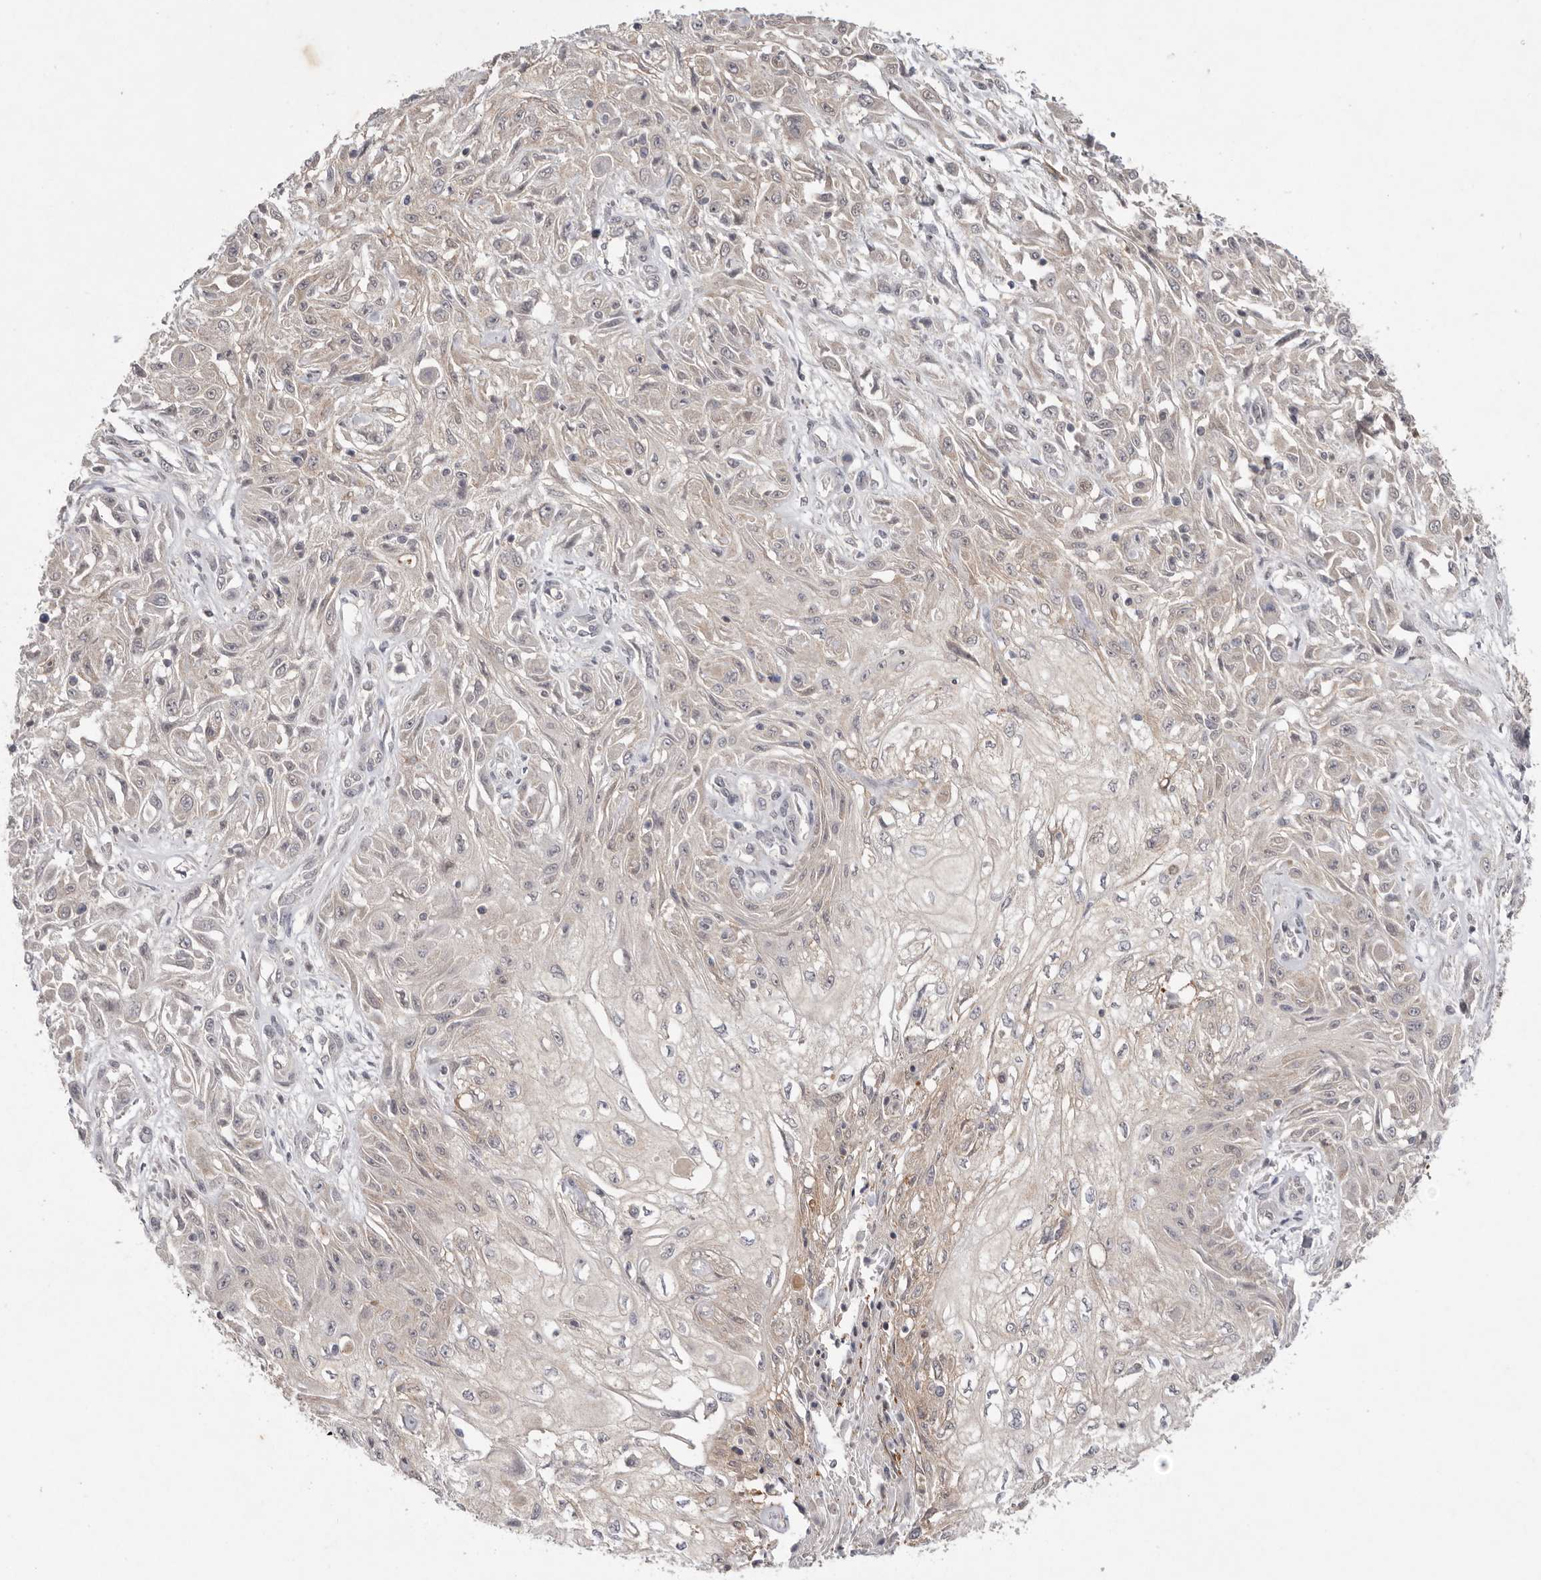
{"staining": {"intensity": "weak", "quantity": "<25%", "location": "cytoplasmic/membranous"}, "tissue": "skin cancer", "cell_type": "Tumor cells", "image_type": "cancer", "snomed": [{"axis": "morphology", "description": "Squamous cell carcinoma, NOS"}, {"axis": "morphology", "description": "Squamous cell carcinoma, metastatic, NOS"}, {"axis": "topography", "description": "Skin"}, {"axis": "topography", "description": "Lymph node"}], "caption": "Skin cancer was stained to show a protein in brown. There is no significant positivity in tumor cells.", "gene": "TADA1", "patient": {"sex": "male", "age": 75}}